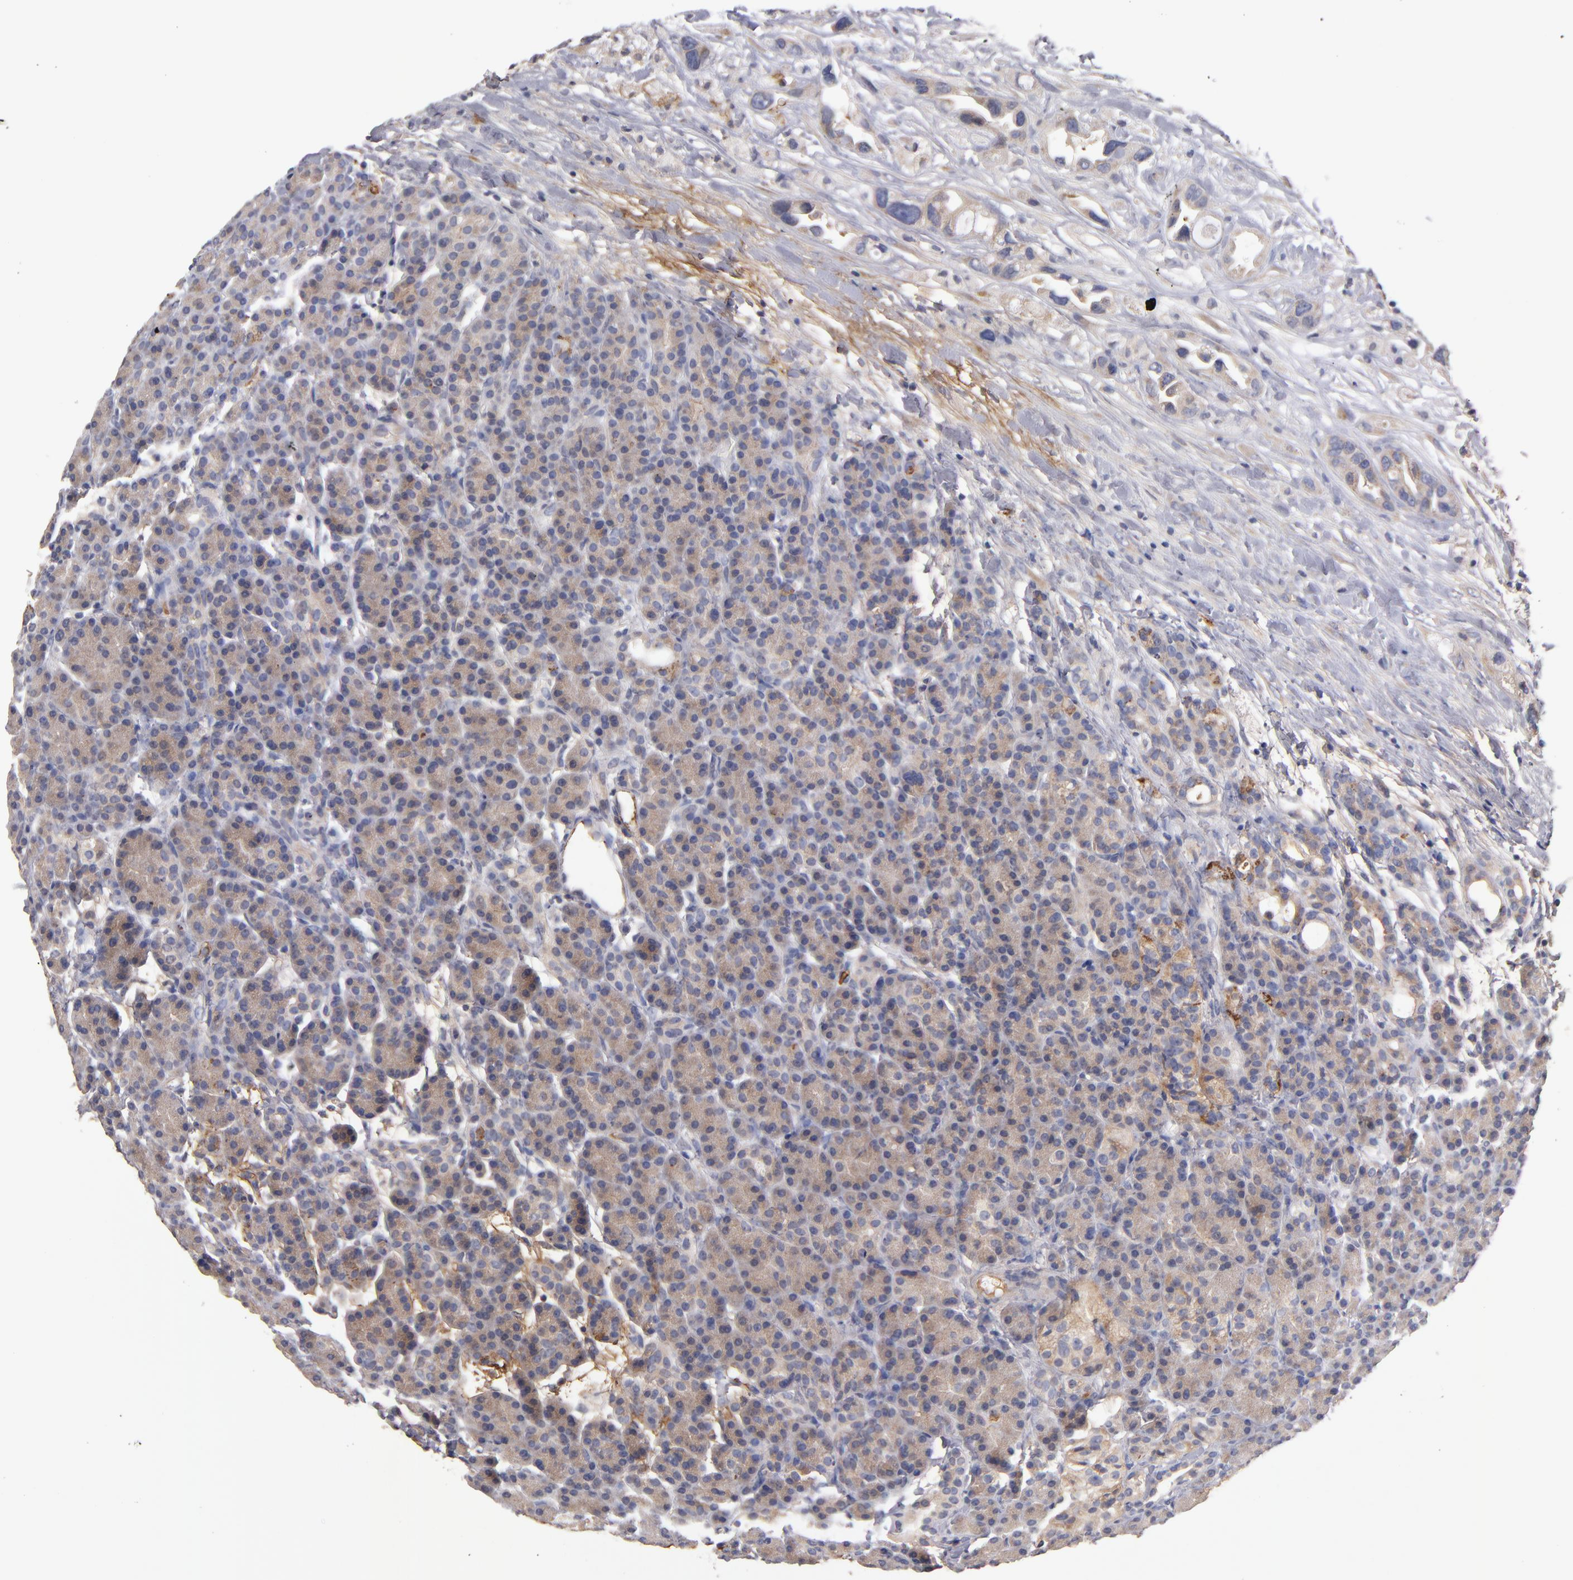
{"staining": {"intensity": "weak", "quantity": "25%-75%", "location": "cytoplasmic/membranous"}, "tissue": "pancreas", "cell_type": "Exocrine glandular cells", "image_type": "normal", "snomed": [{"axis": "morphology", "description": "Normal tissue, NOS"}, {"axis": "topography", "description": "Pancreas"}], "caption": "Immunohistochemistry (IHC) image of unremarkable human pancreas stained for a protein (brown), which demonstrates low levels of weak cytoplasmic/membranous staining in about 25%-75% of exocrine glandular cells.", "gene": "DACT1", "patient": {"sex": "female", "age": 77}}